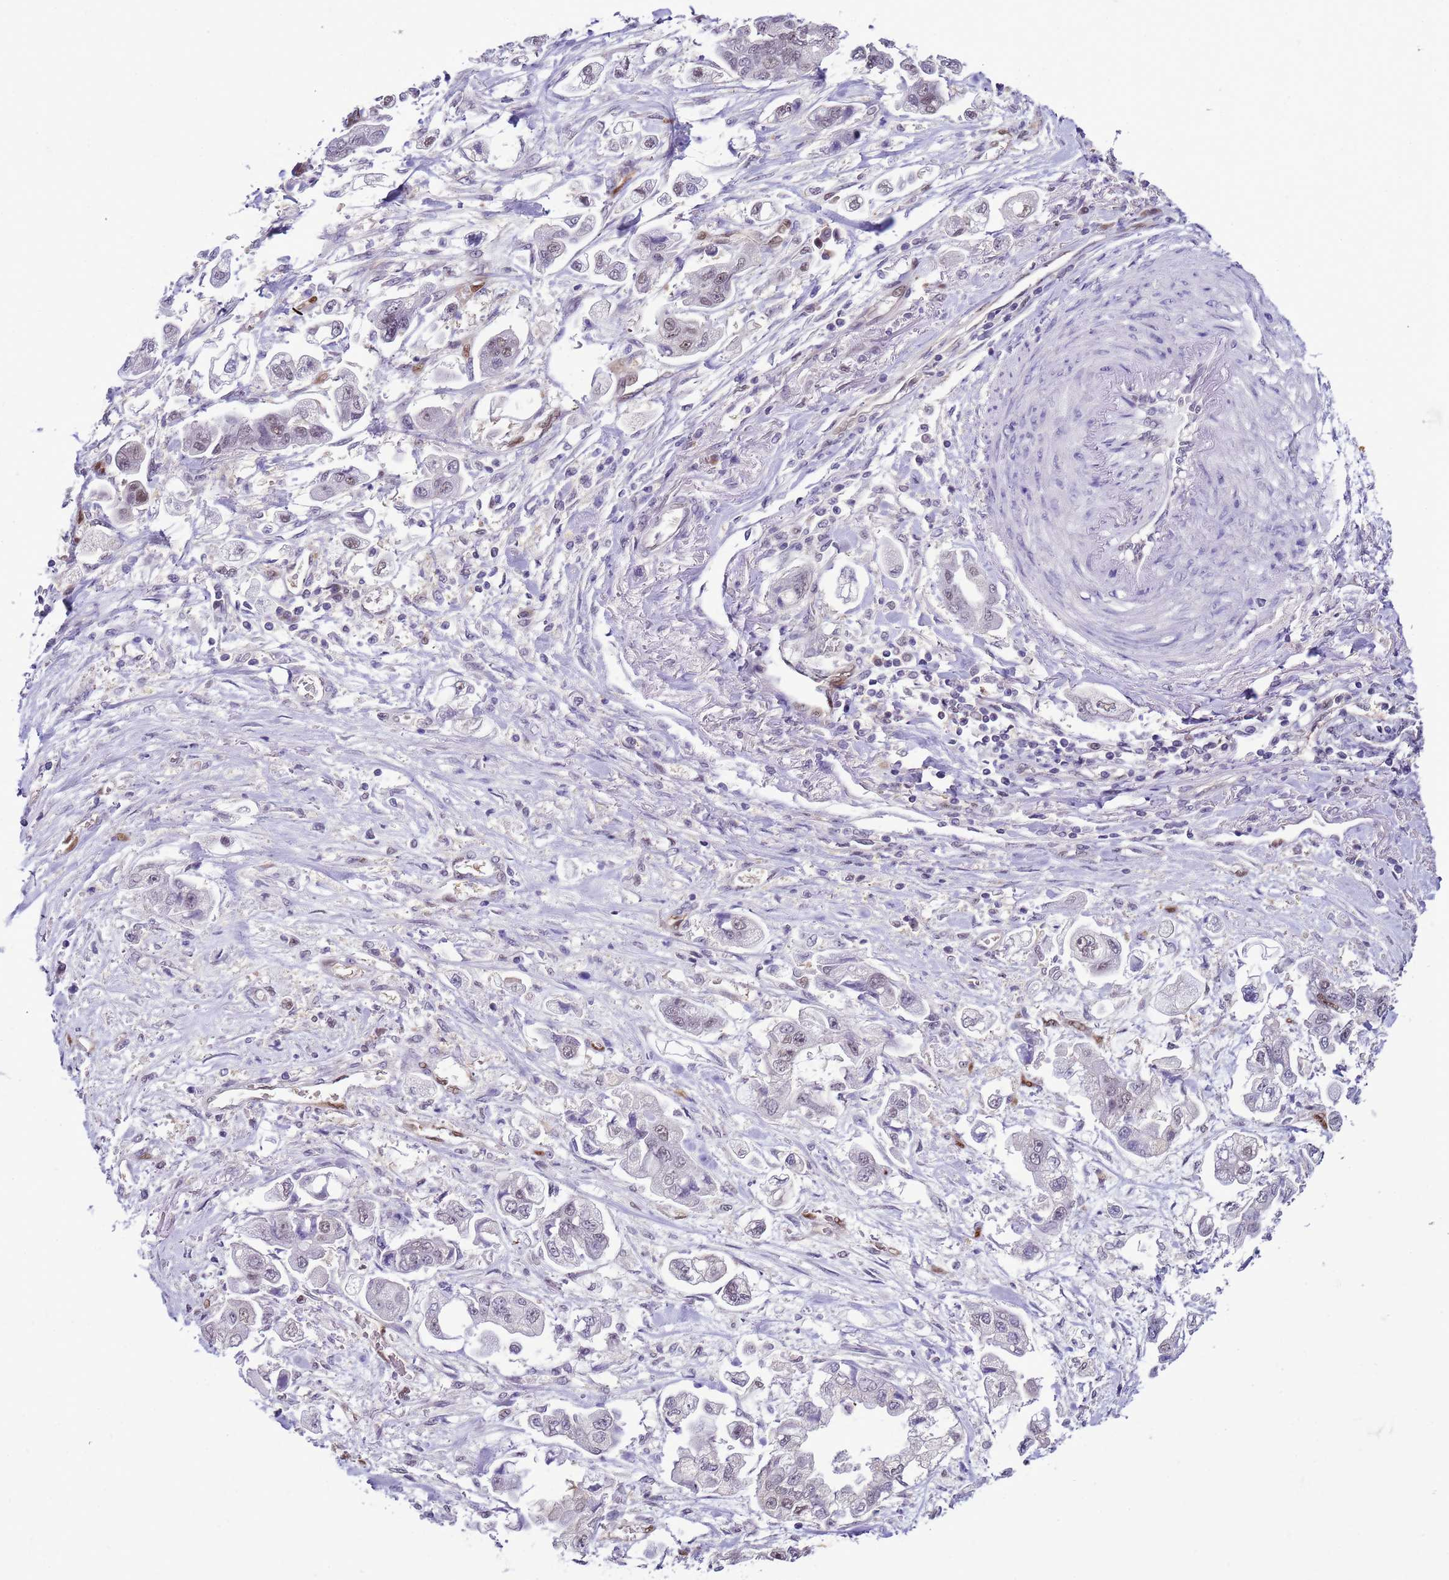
{"staining": {"intensity": "weak", "quantity": "<25%", "location": "nuclear"}, "tissue": "stomach cancer", "cell_type": "Tumor cells", "image_type": "cancer", "snomed": [{"axis": "morphology", "description": "Adenocarcinoma, NOS"}, {"axis": "topography", "description": "Stomach"}], "caption": "There is no significant expression in tumor cells of adenocarcinoma (stomach).", "gene": "DDI2", "patient": {"sex": "male", "age": 62}}